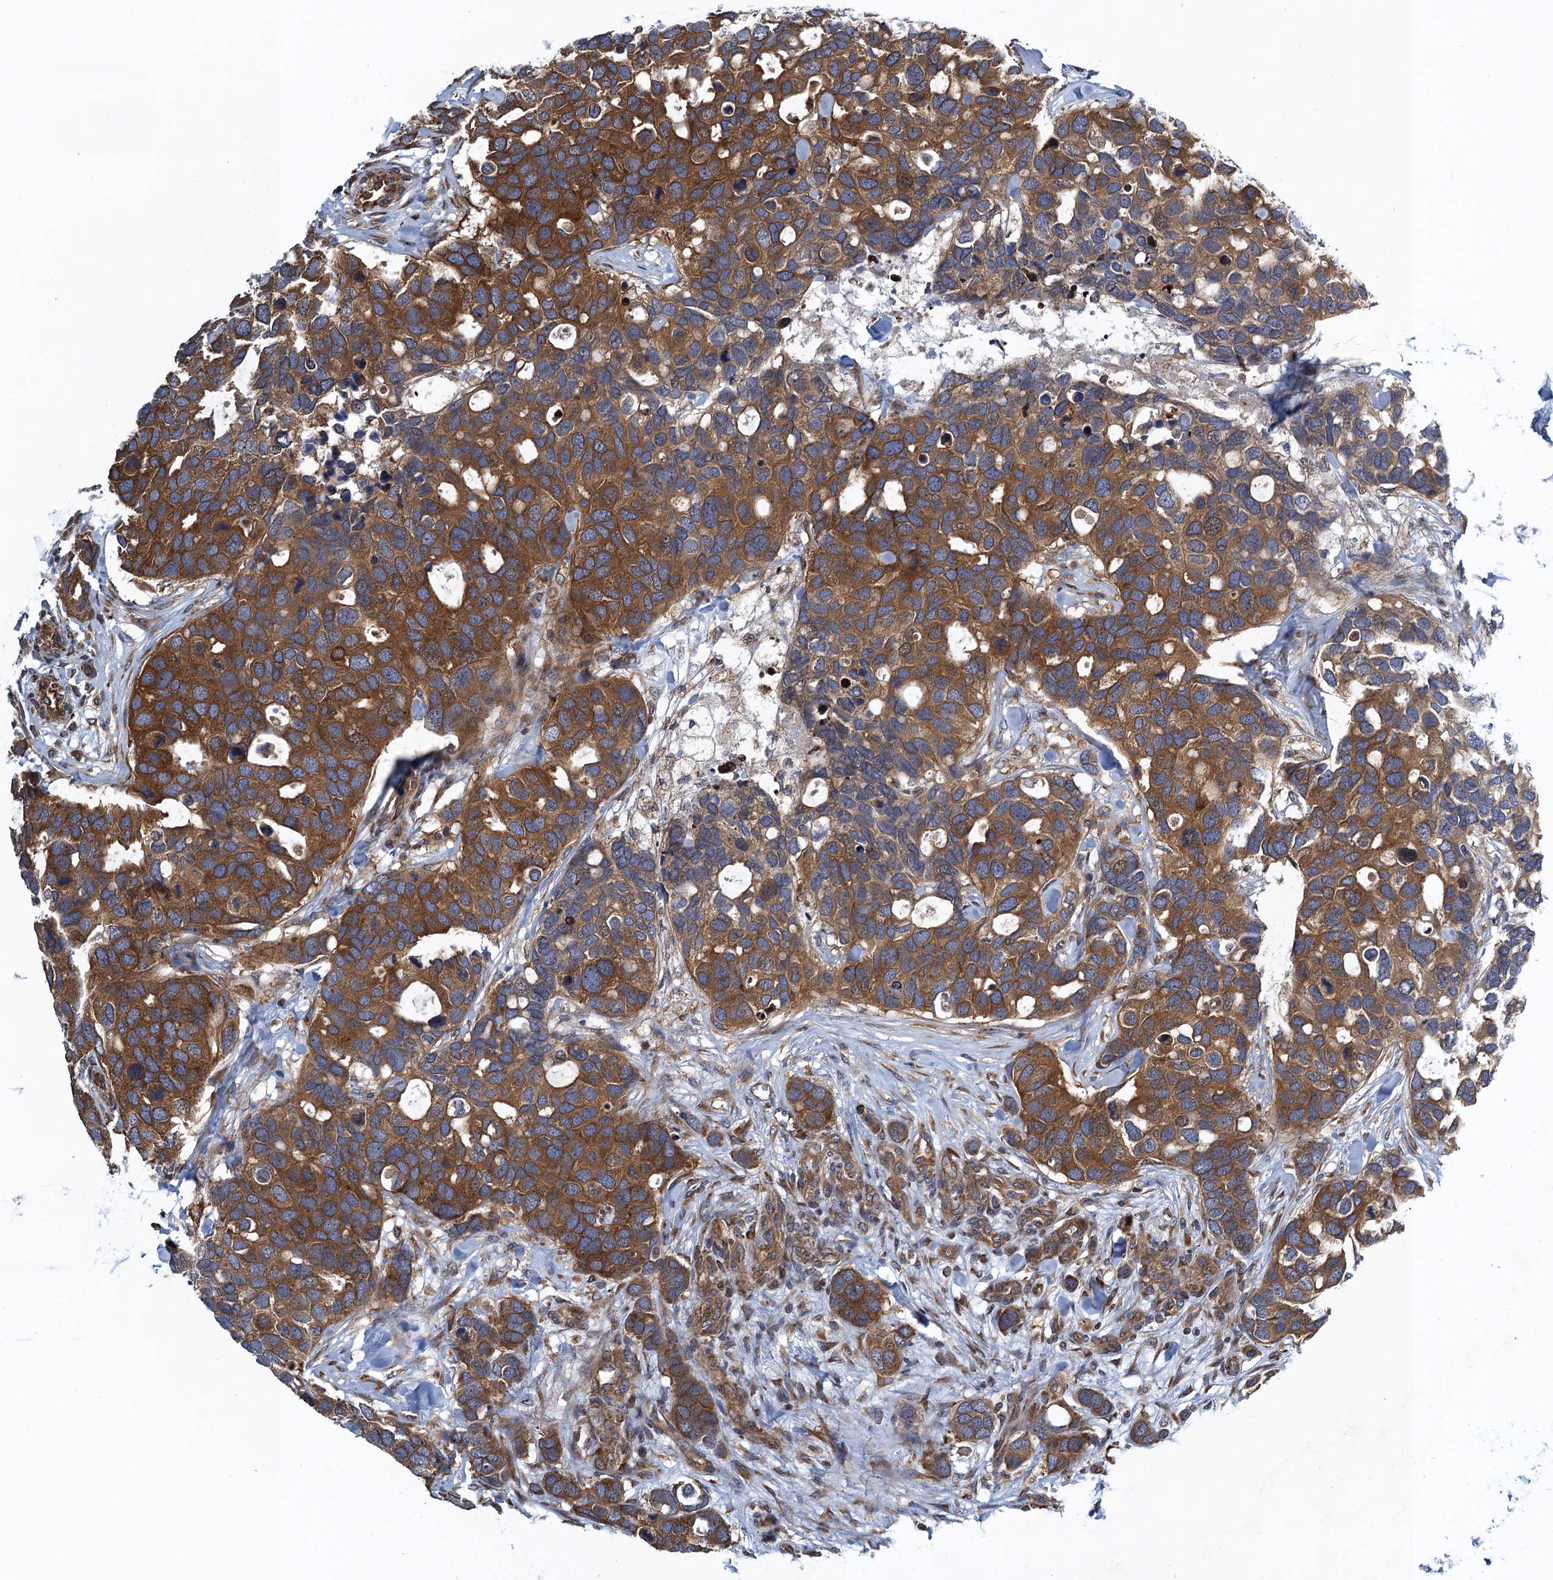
{"staining": {"intensity": "strong", "quantity": ">75%", "location": "cytoplasmic/membranous"}, "tissue": "breast cancer", "cell_type": "Tumor cells", "image_type": "cancer", "snomed": [{"axis": "morphology", "description": "Duct carcinoma"}, {"axis": "topography", "description": "Breast"}], "caption": "A histopathology image of human invasive ductal carcinoma (breast) stained for a protein reveals strong cytoplasmic/membranous brown staining in tumor cells. (brown staining indicates protein expression, while blue staining denotes nuclei).", "gene": "MDM1", "patient": {"sex": "female", "age": 83}}